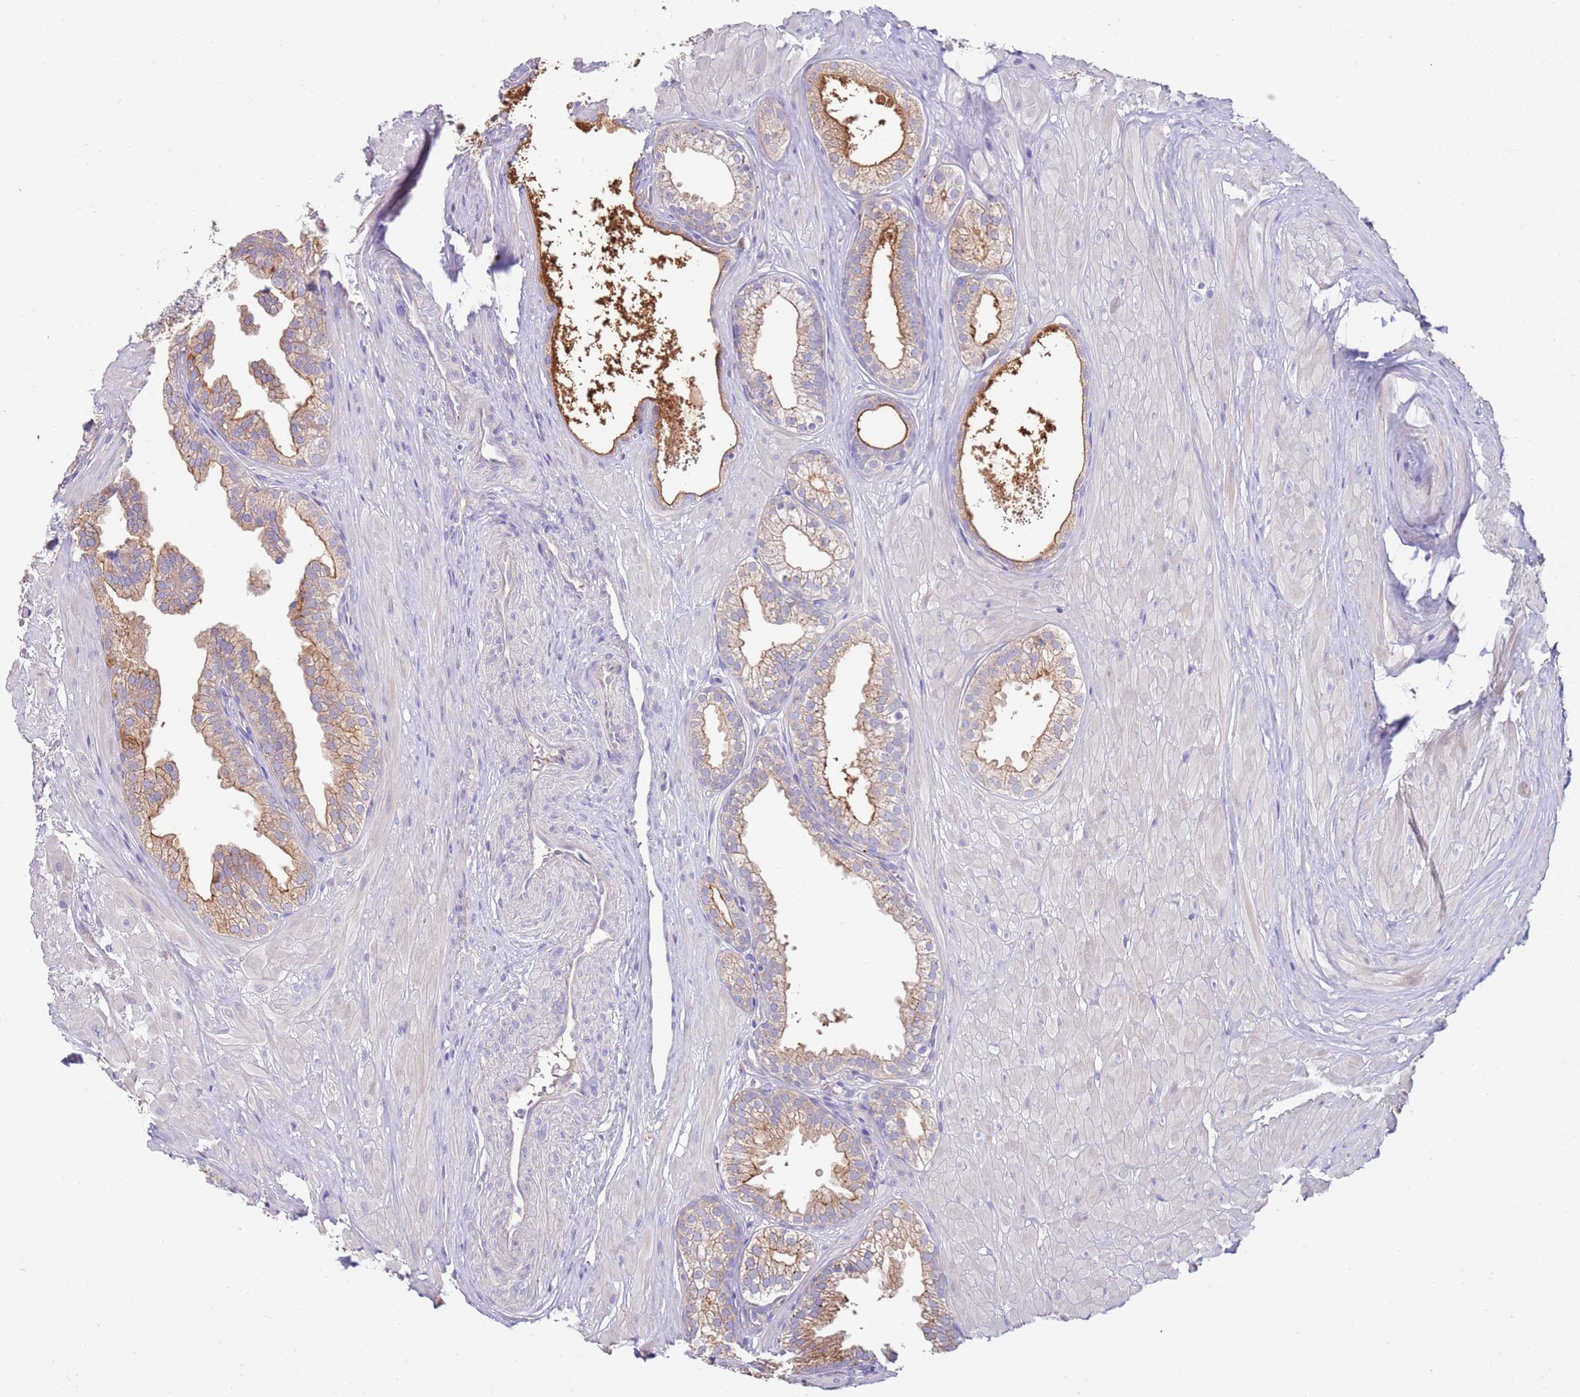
{"staining": {"intensity": "moderate", "quantity": "25%-75%", "location": "cytoplasmic/membranous"}, "tissue": "prostate", "cell_type": "Glandular cells", "image_type": "normal", "snomed": [{"axis": "morphology", "description": "Normal tissue, NOS"}, {"axis": "topography", "description": "Prostate"}, {"axis": "topography", "description": "Peripheral nerve tissue"}], "caption": "A histopathology image of prostate stained for a protein shows moderate cytoplasmic/membranous brown staining in glandular cells. (DAB (3,3'-diaminobenzidine) IHC, brown staining for protein, blue staining for nuclei).", "gene": "SLC44A4", "patient": {"sex": "male", "age": 55}}